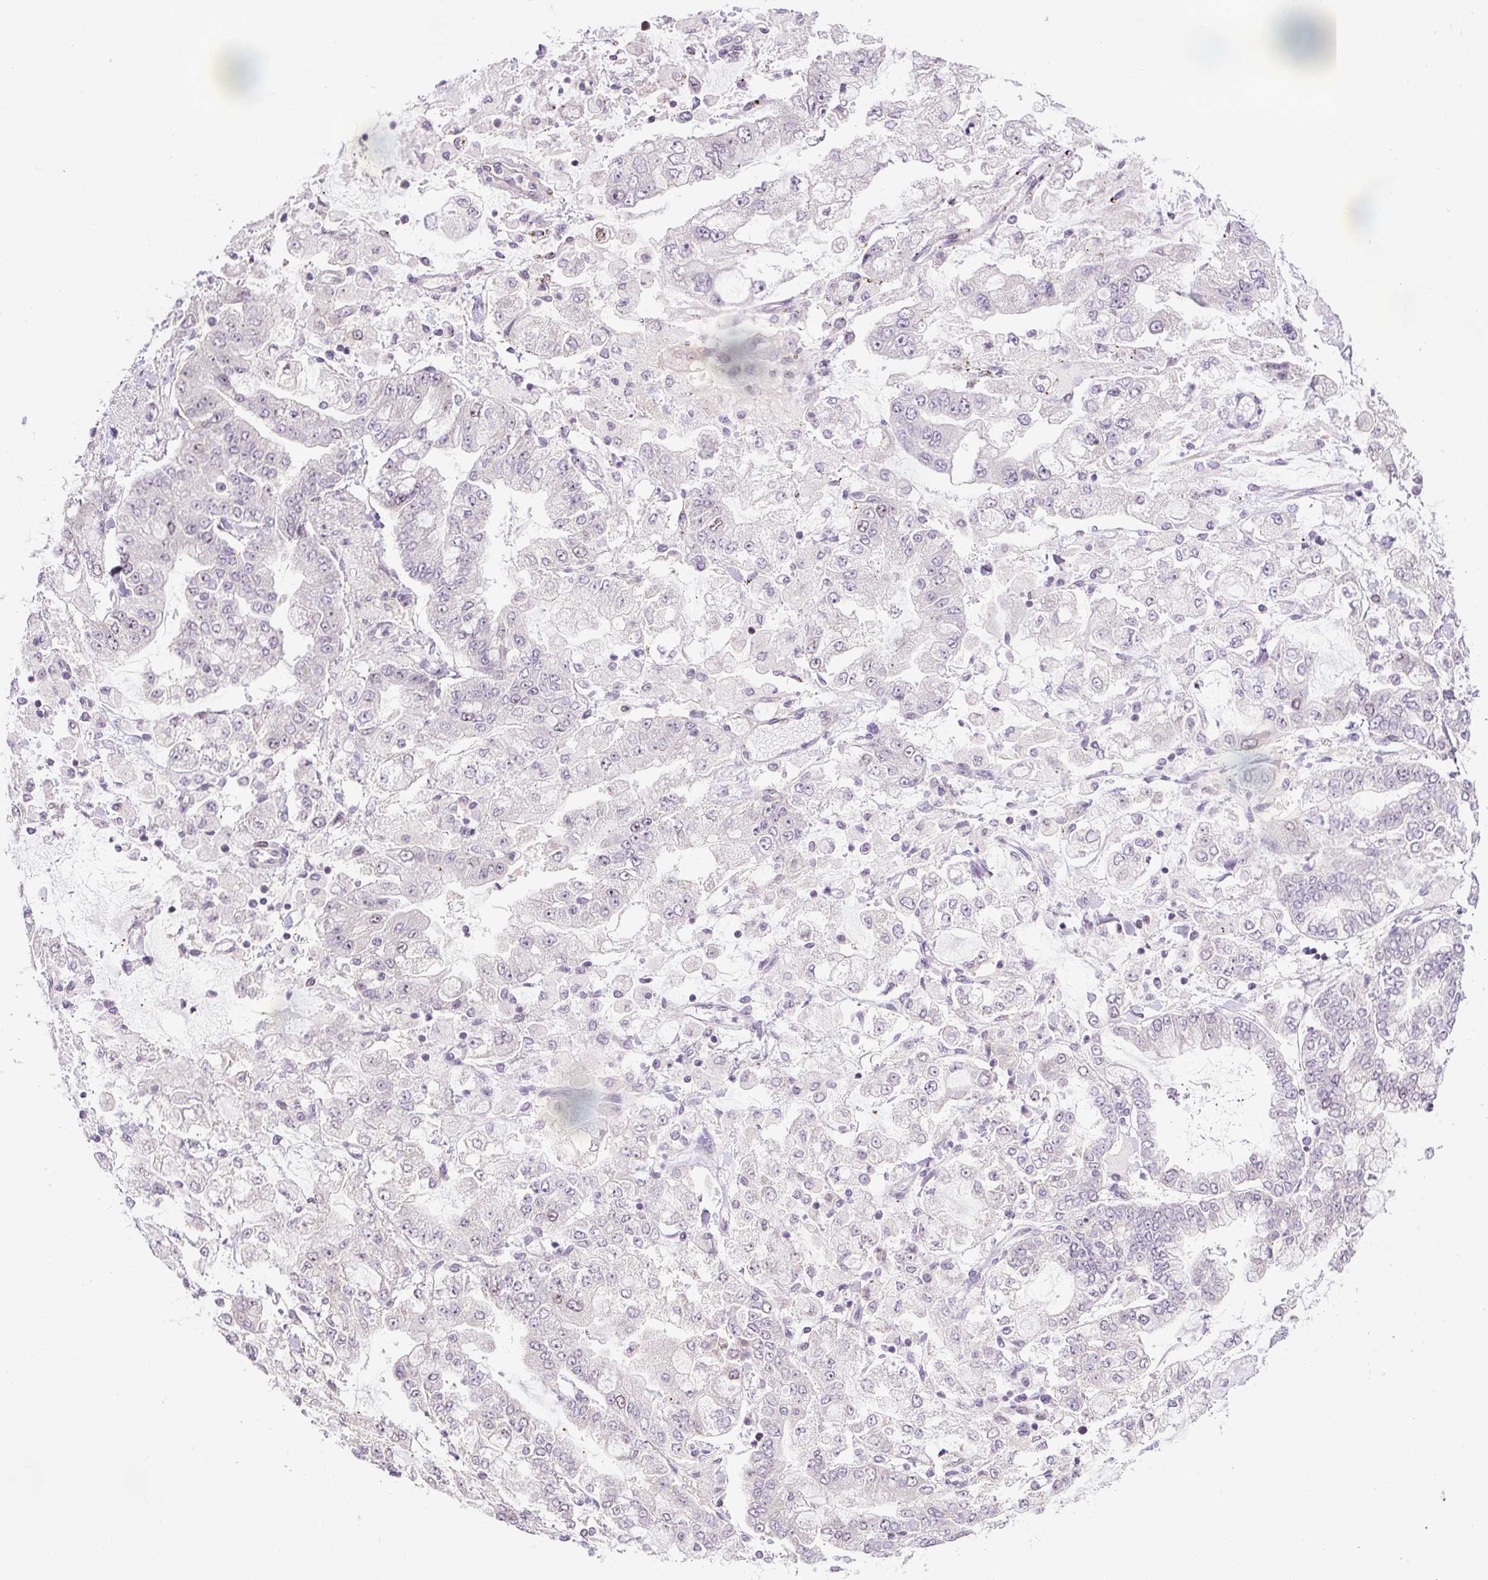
{"staining": {"intensity": "negative", "quantity": "none", "location": "none"}, "tissue": "stomach cancer", "cell_type": "Tumor cells", "image_type": "cancer", "snomed": [{"axis": "morphology", "description": "Normal tissue, NOS"}, {"axis": "morphology", "description": "Adenocarcinoma, NOS"}, {"axis": "topography", "description": "Stomach, upper"}, {"axis": "topography", "description": "Stomach"}], "caption": "Stomach cancer (adenocarcinoma) was stained to show a protein in brown. There is no significant expression in tumor cells.", "gene": "RACGAP1", "patient": {"sex": "male", "age": 76}}